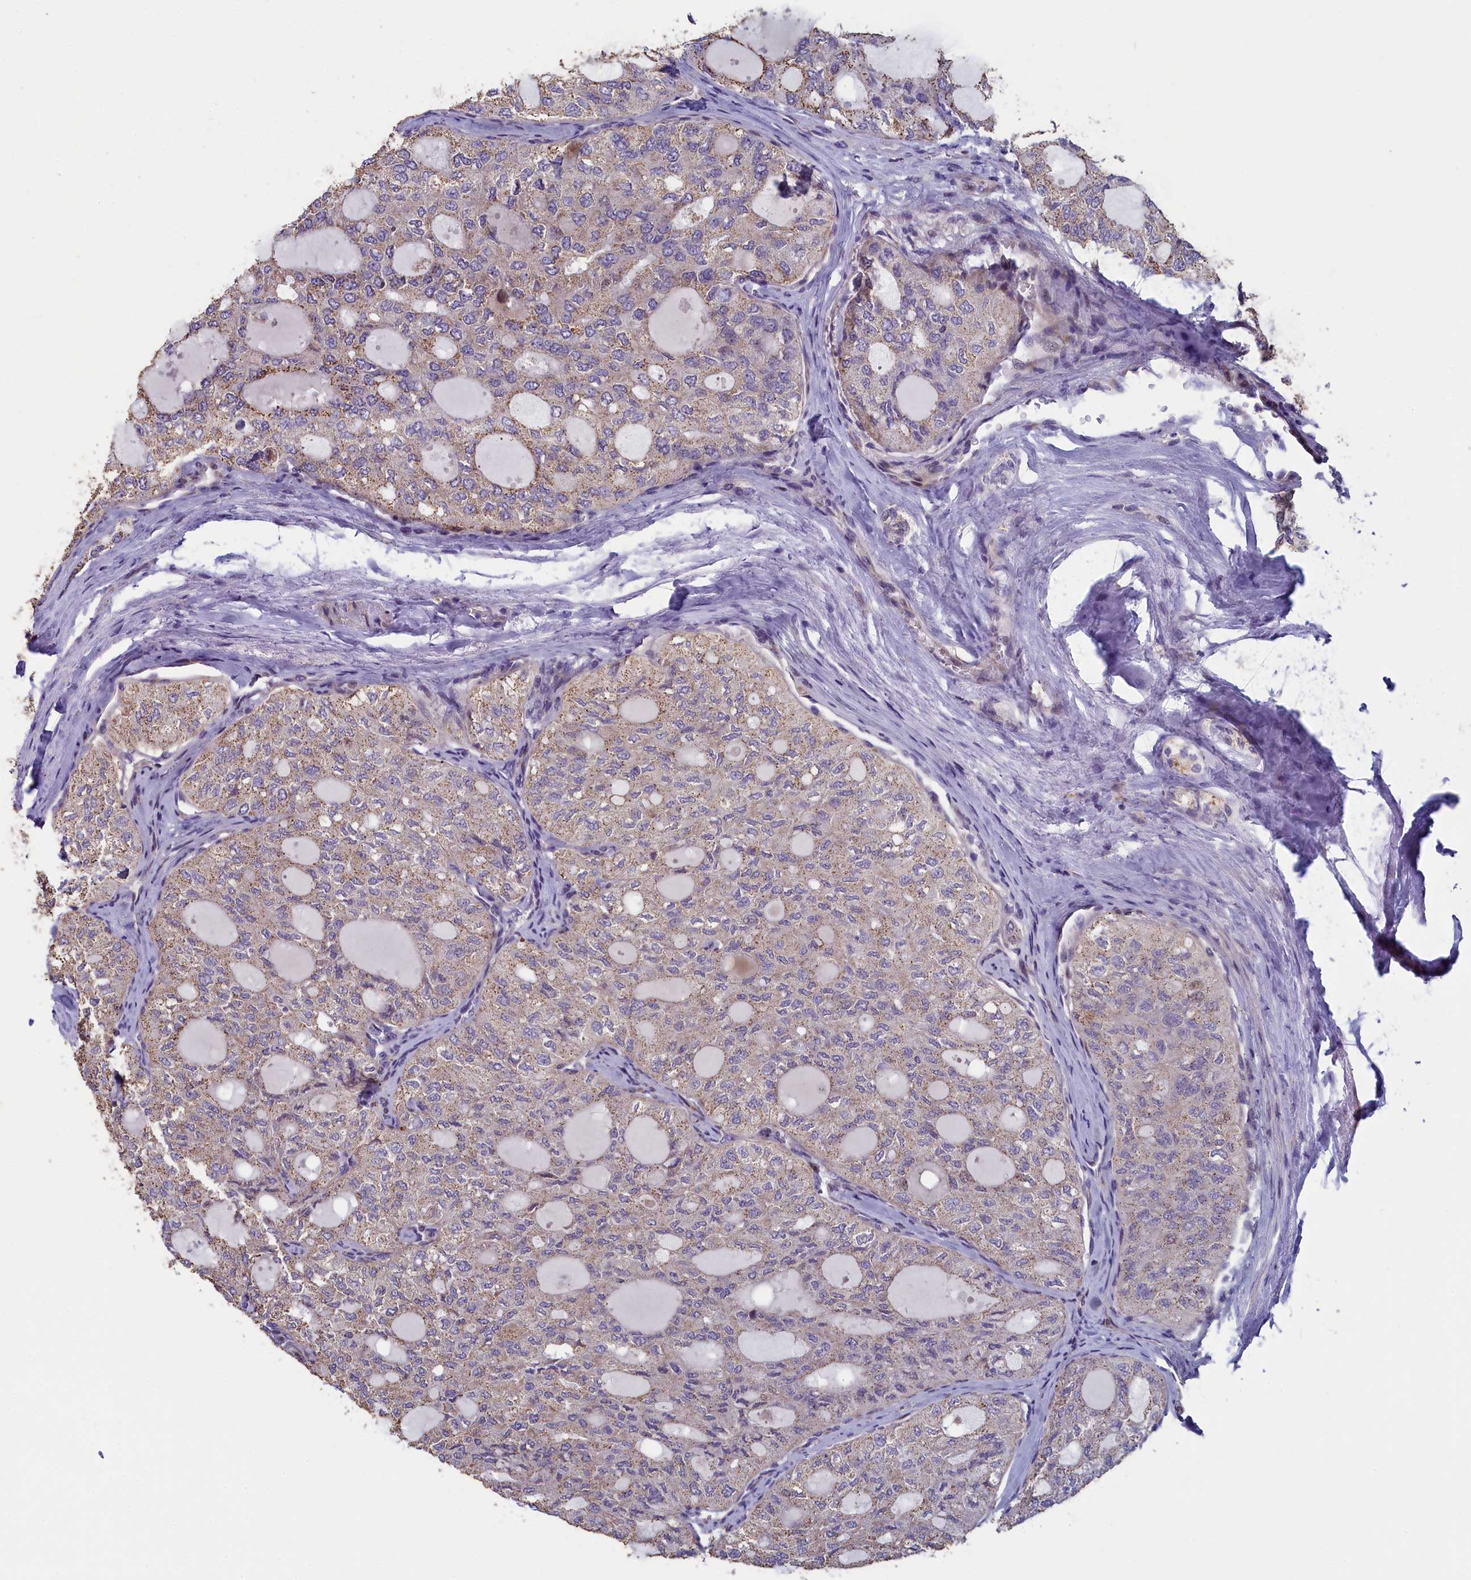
{"staining": {"intensity": "weak", "quantity": "<25%", "location": "cytoplasmic/membranous"}, "tissue": "thyroid cancer", "cell_type": "Tumor cells", "image_type": "cancer", "snomed": [{"axis": "morphology", "description": "Follicular adenoma carcinoma, NOS"}, {"axis": "topography", "description": "Thyroid gland"}], "caption": "Immunohistochemistry photomicrograph of human thyroid cancer (follicular adenoma carcinoma) stained for a protein (brown), which reveals no expression in tumor cells. Nuclei are stained in blue.", "gene": "ANKRD39", "patient": {"sex": "male", "age": 75}}